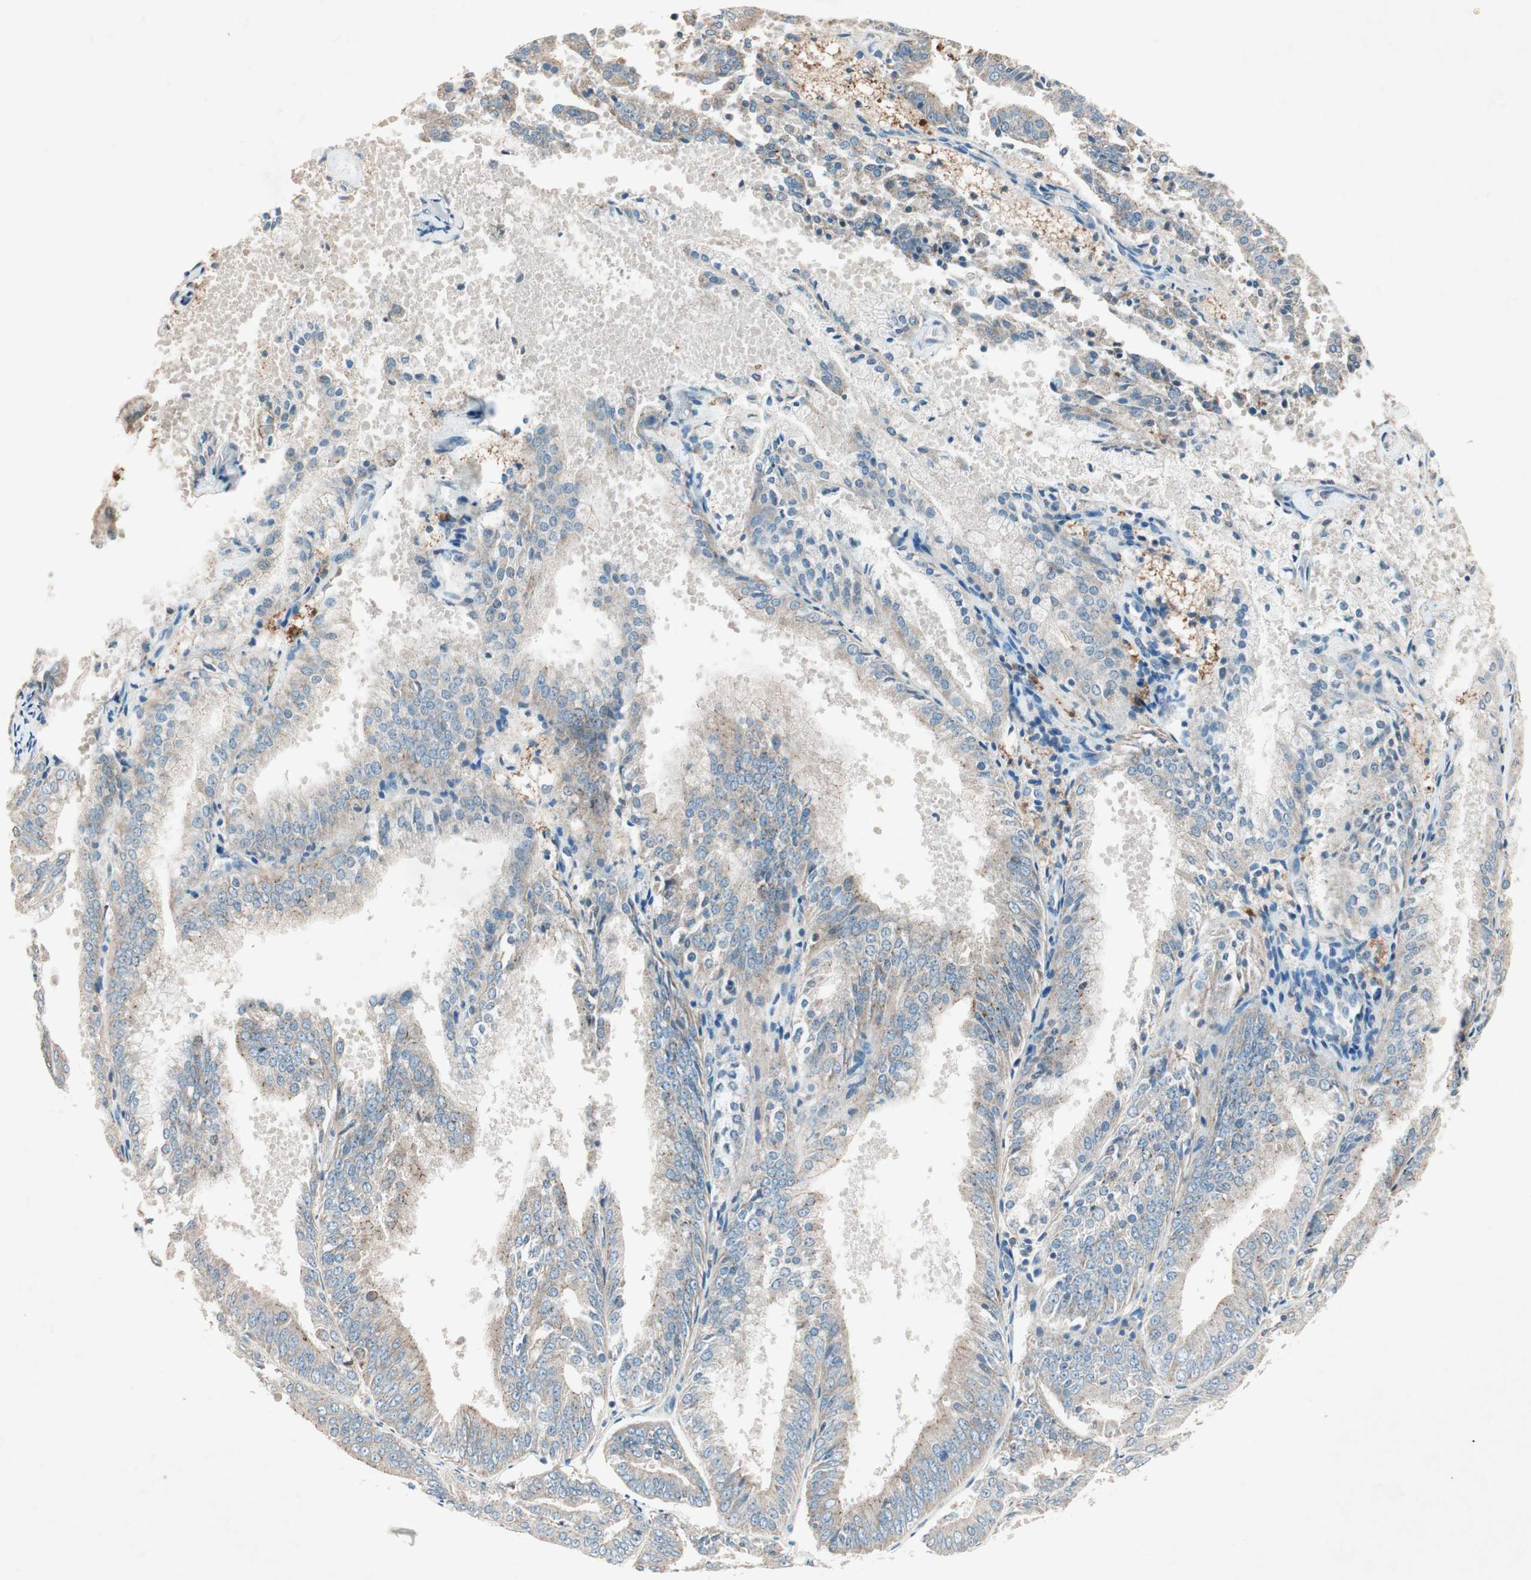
{"staining": {"intensity": "weak", "quantity": ">75%", "location": "cytoplasmic/membranous"}, "tissue": "endometrial cancer", "cell_type": "Tumor cells", "image_type": "cancer", "snomed": [{"axis": "morphology", "description": "Adenocarcinoma, NOS"}, {"axis": "topography", "description": "Endometrium"}], "caption": "There is low levels of weak cytoplasmic/membranous staining in tumor cells of endometrial cancer, as demonstrated by immunohistochemical staining (brown color).", "gene": "NKAIN1", "patient": {"sex": "female", "age": 63}}